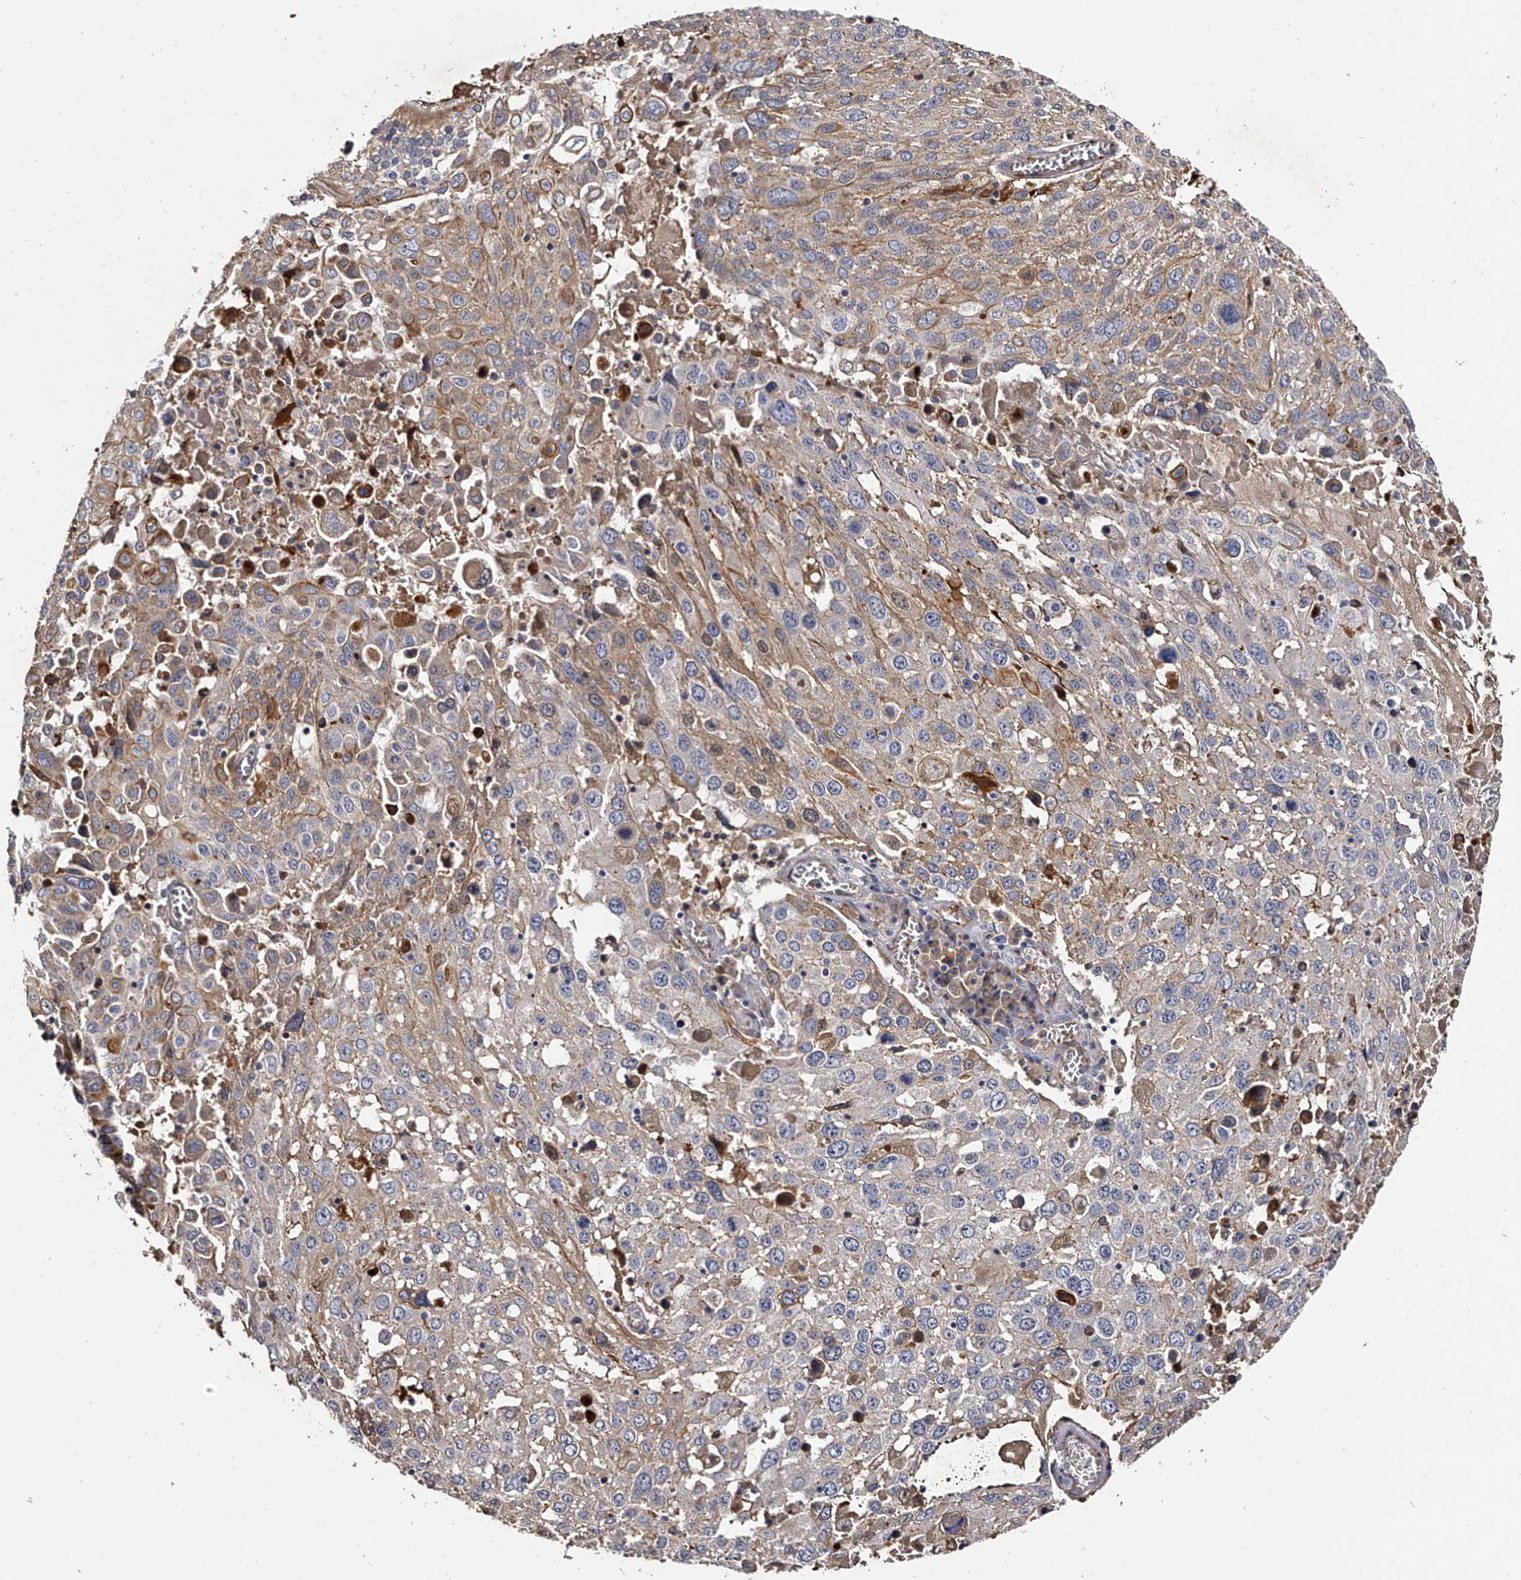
{"staining": {"intensity": "moderate", "quantity": "25%-75%", "location": "cytoplasmic/membranous"}, "tissue": "lung cancer", "cell_type": "Tumor cells", "image_type": "cancer", "snomed": [{"axis": "morphology", "description": "Squamous cell carcinoma, NOS"}, {"axis": "topography", "description": "Lung"}], "caption": "Immunohistochemistry (IHC) of human lung cancer (squamous cell carcinoma) reveals medium levels of moderate cytoplasmic/membranous expression in approximately 25%-75% of tumor cells.", "gene": "MDN1", "patient": {"sex": "male", "age": 65}}